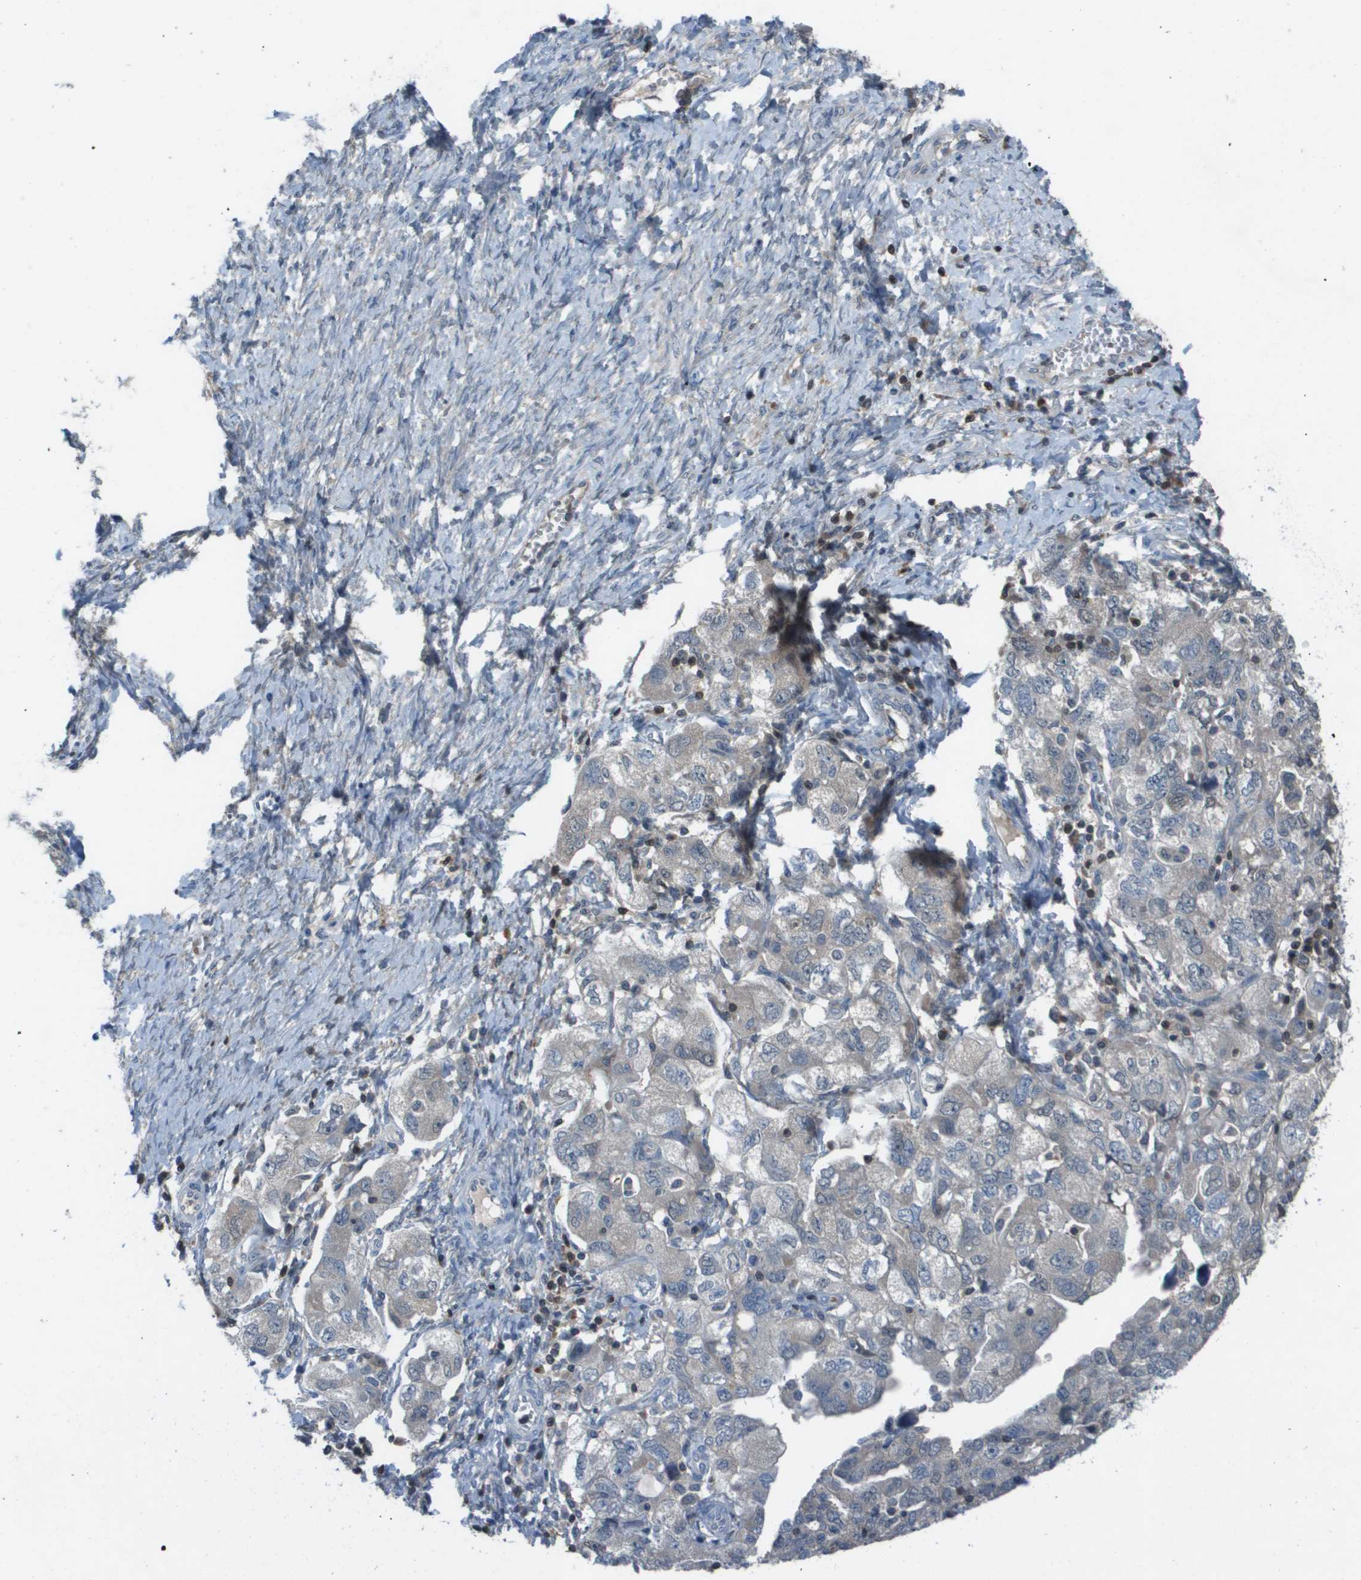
{"staining": {"intensity": "weak", "quantity": "<25%", "location": "cytoplasmic/membranous"}, "tissue": "ovarian cancer", "cell_type": "Tumor cells", "image_type": "cancer", "snomed": [{"axis": "morphology", "description": "Carcinoma, NOS"}, {"axis": "morphology", "description": "Cystadenocarcinoma, serous, NOS"}, {"axis": "topography", "description": "Ovary"}], "caption": "Tumor cells show no significant positivity in ovarian cancer (serous cystadenocarcinoma).", "gene": "CAMK4", "patient": {"sex": "female", "age": 69}}